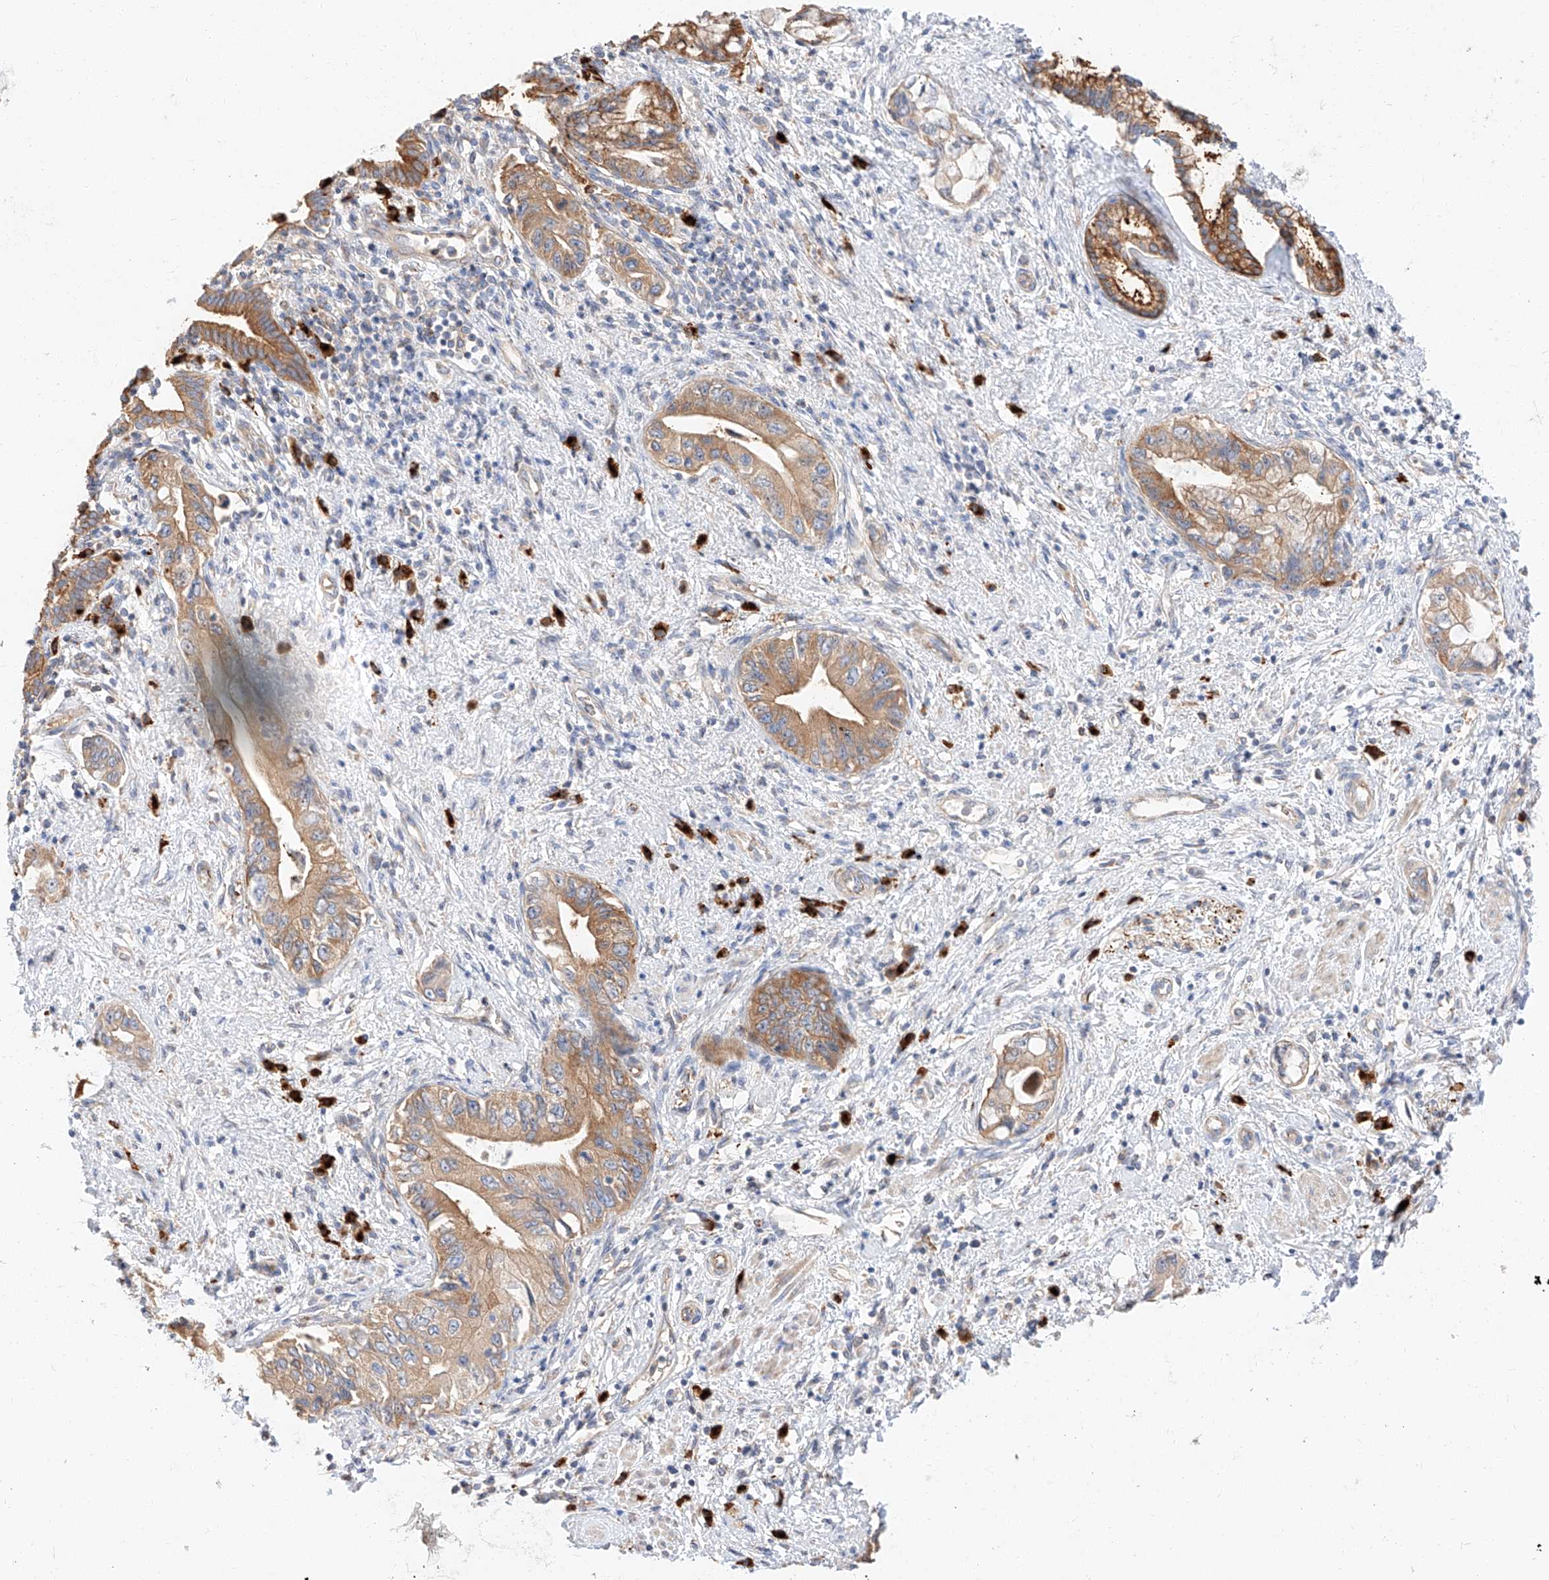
{"staining": {"intensity": "moderate", "quantity": ">75%", "location": "cytoplasmic/membranous"}, "tissue": "pancreatic cancer", "cell_type": "Tumor cells", "image_type": "cancer", "snomed": [{"axis": "morphology", "description": "Adenocarcinoma, NOS"}, {"axis": "topography", "description": "Pancreas"}], "caption": "Immunohistochemical staining of human pancreatic cancer (adenocarcinoma) demonstrates moderate cytoplasmic/membranous protein staining in about >75% of tumor cells.", "gene": "GLMN", "patient": {"sex": "female", "age": 73}}